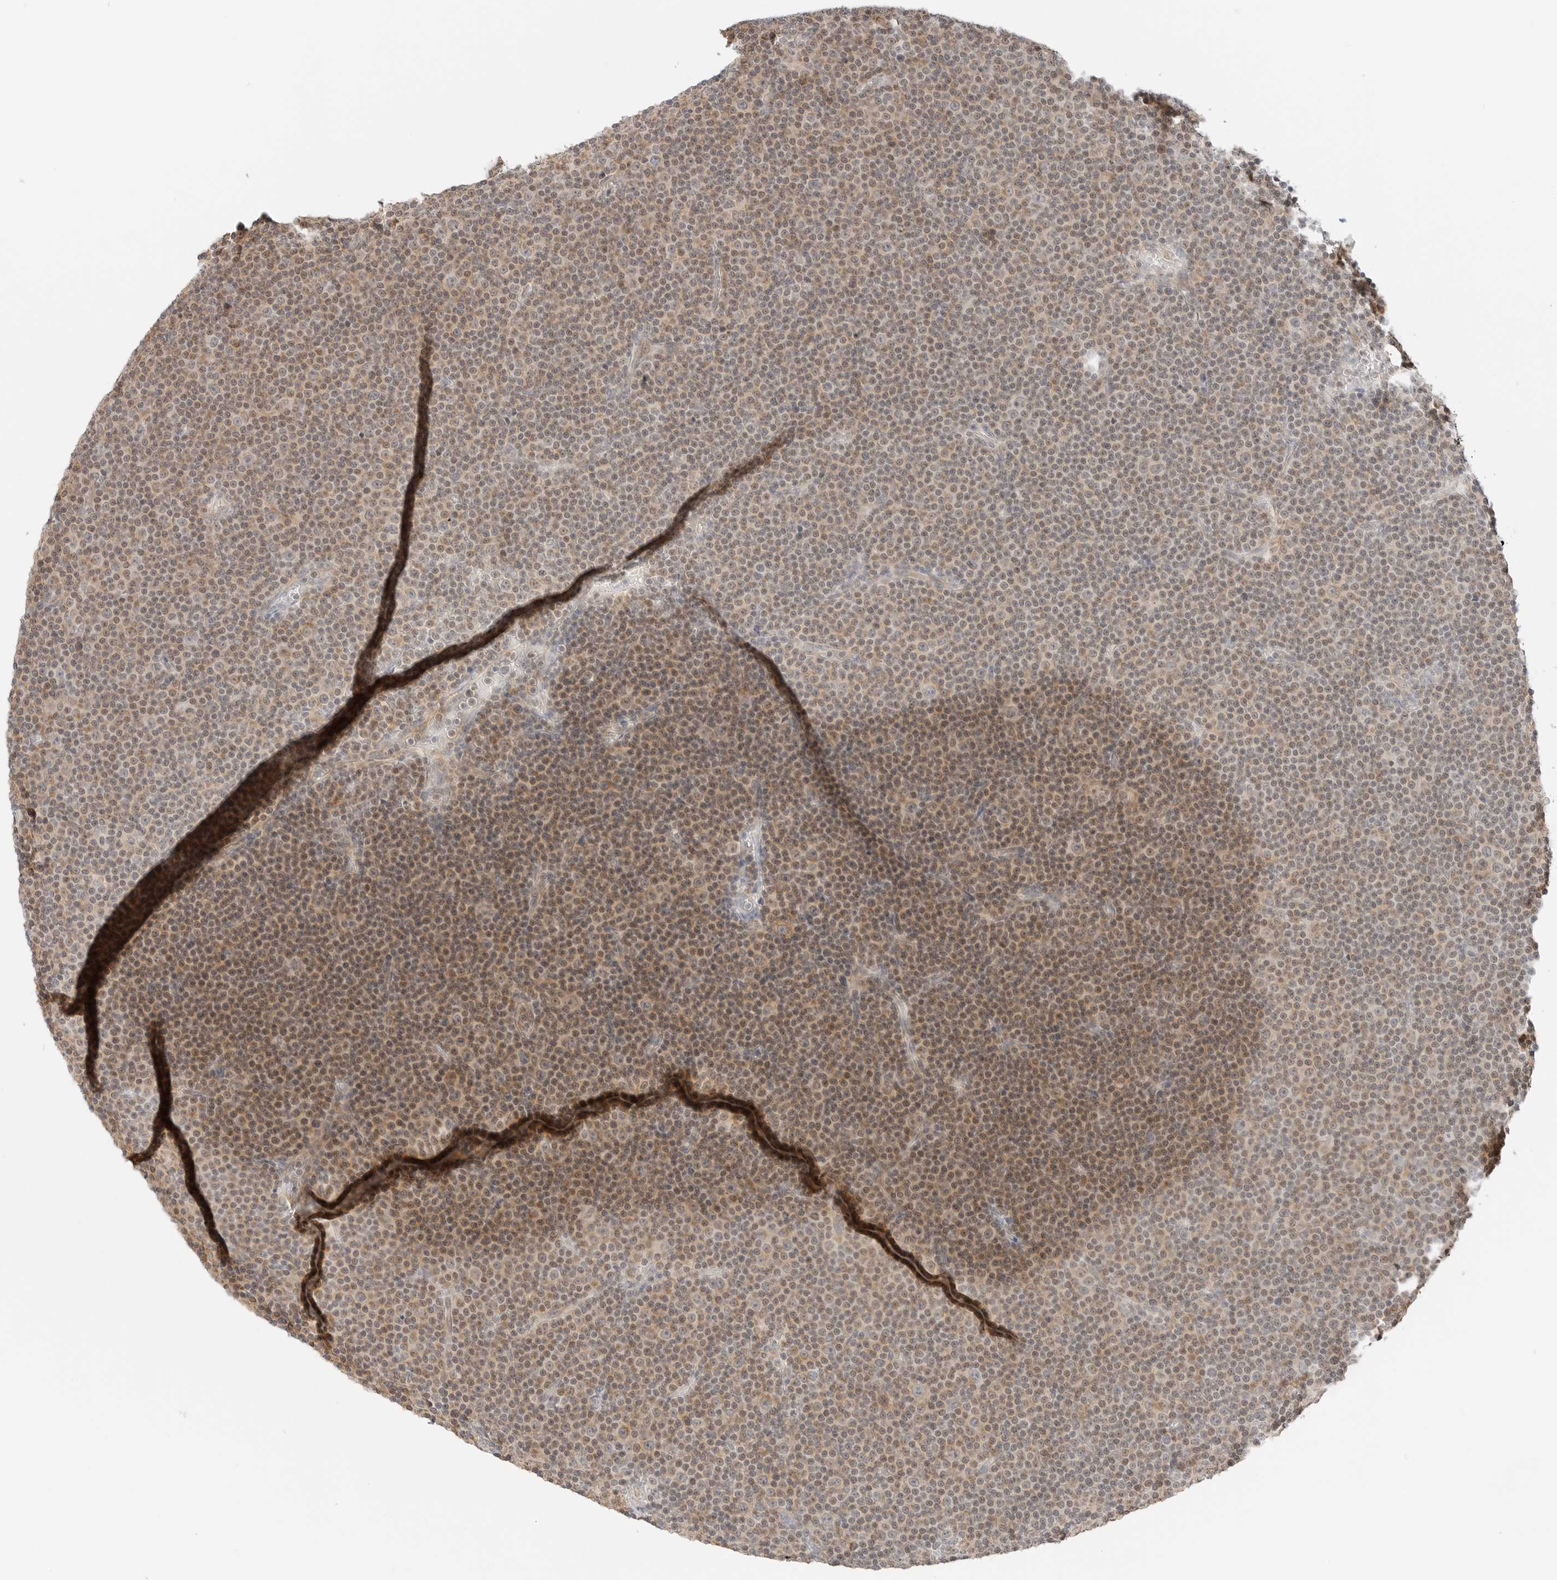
{"staining": {"intensity": "moderate", "quantity": "<25%", "location": "cytoplasmic/membranous,nuclear"}, "tissue": "lymphoma", "cell_type": "Tumor cells", "image_type": "cancer", "snomed": [{"axis": "morphology", "description": "Malignant lymphoma, non-Hodgkin's type, Low grade"}, {"axis": "topography", "description": "Lymph node"}], "caption": "Tumor cells show low levels of moderate cytoplasmic/membranous and nuclear expression in approximately <25% of cells in human lymphoma.", "gene": "IQCC", "patient": {"sex": "female", "age": 67}}